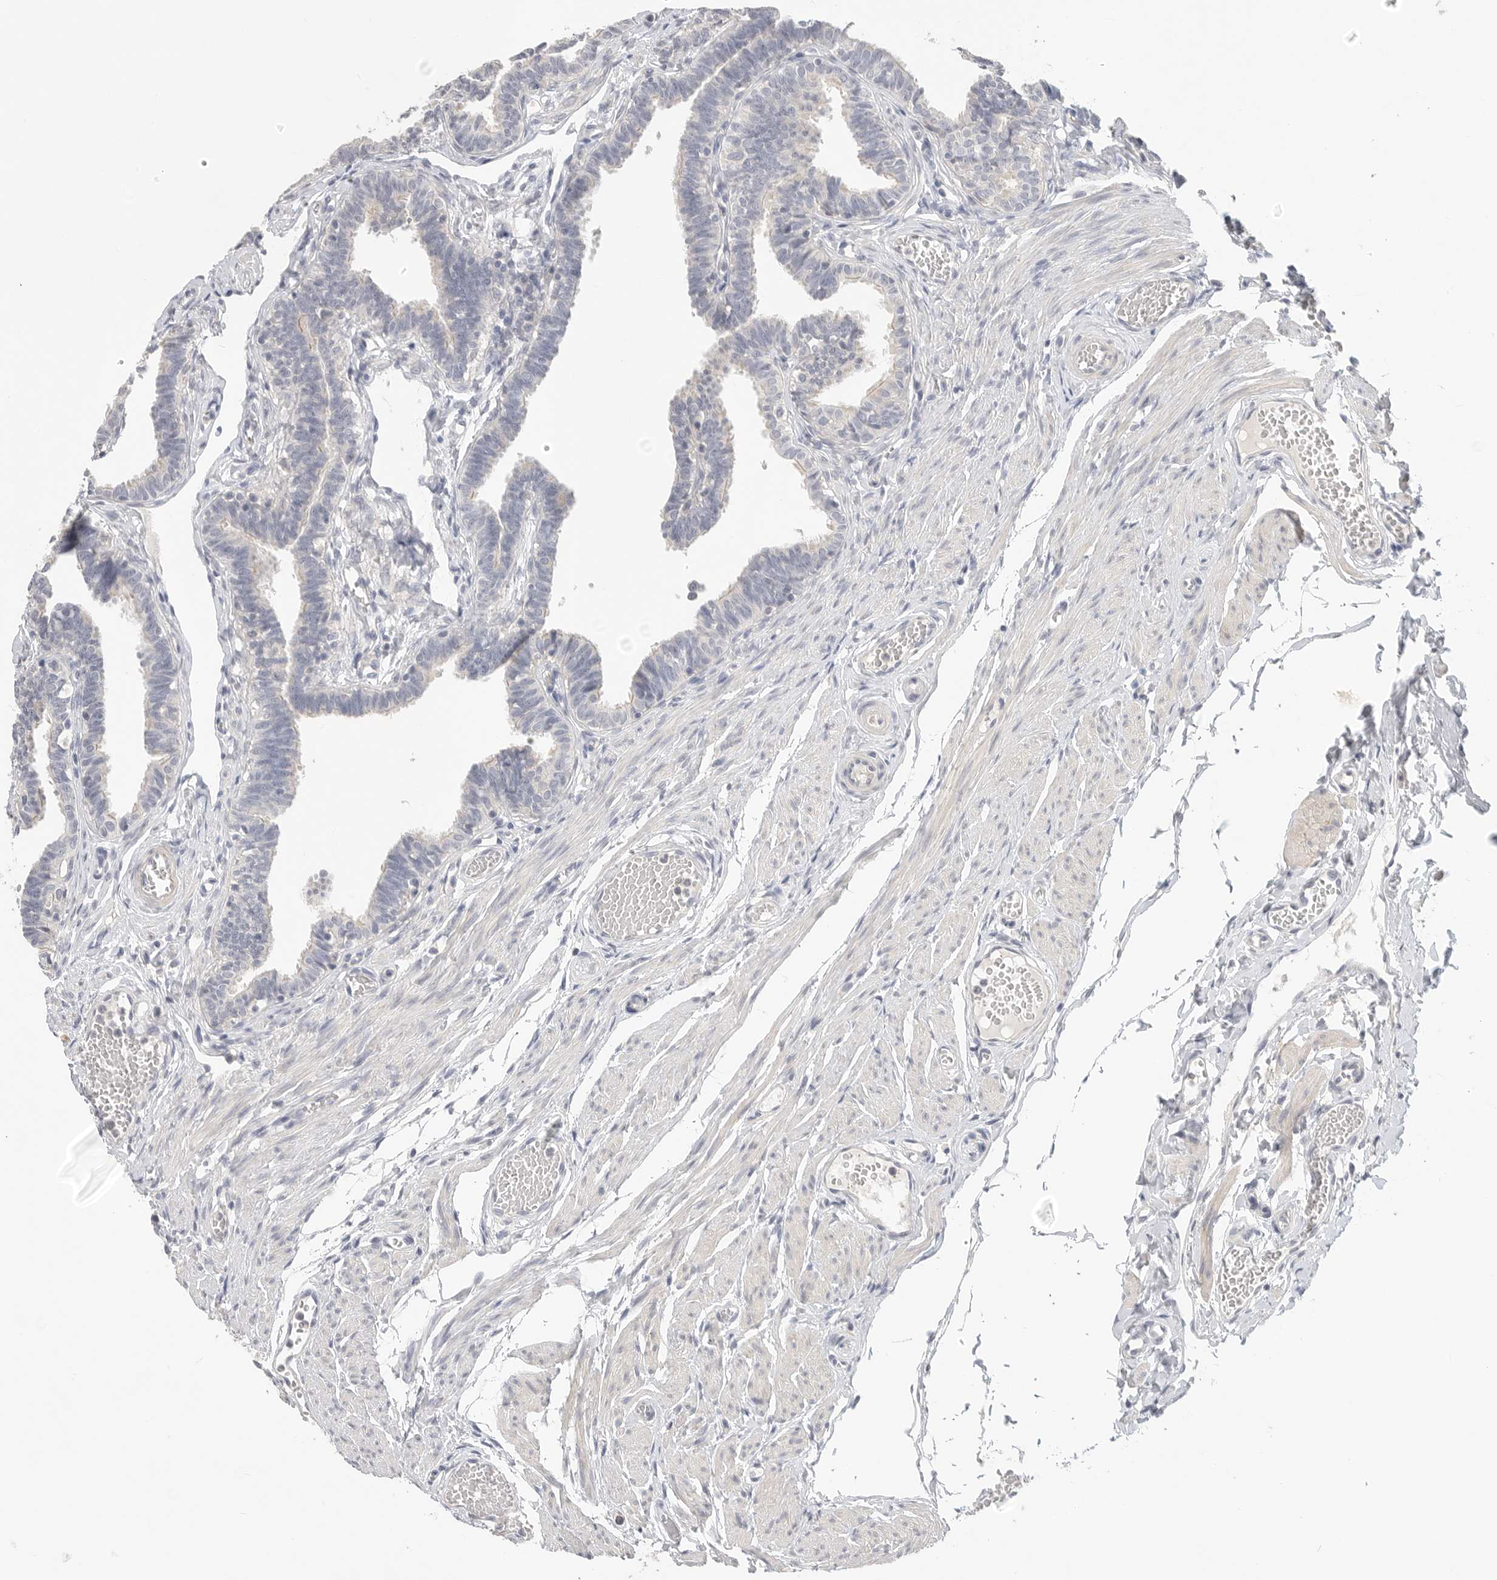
{"staining": {"intensity": "negative", "quantity": "none", "location": "none"}, "tissue": "fallopian tube", "cell_type": "Glandular cells", "image_type": "normal", "snomed": [{"axis": "morphology", "description": "Normal tissue, NOS"}, {"axis": "topography", "description": "Fallopian tube"}, {"axis": "topography", "description": "Ovary"}], "caption": "Glandular cells show no significant expression in normal fallopian tube. Brightfield microscopy of IHC stained with DAB (3,3'-diaminobenzidine) (brown) and hematoxylin (blue), captured at high magnification.", "gene": "FBN2", "patient": {"sex": "female", "age": 23}}